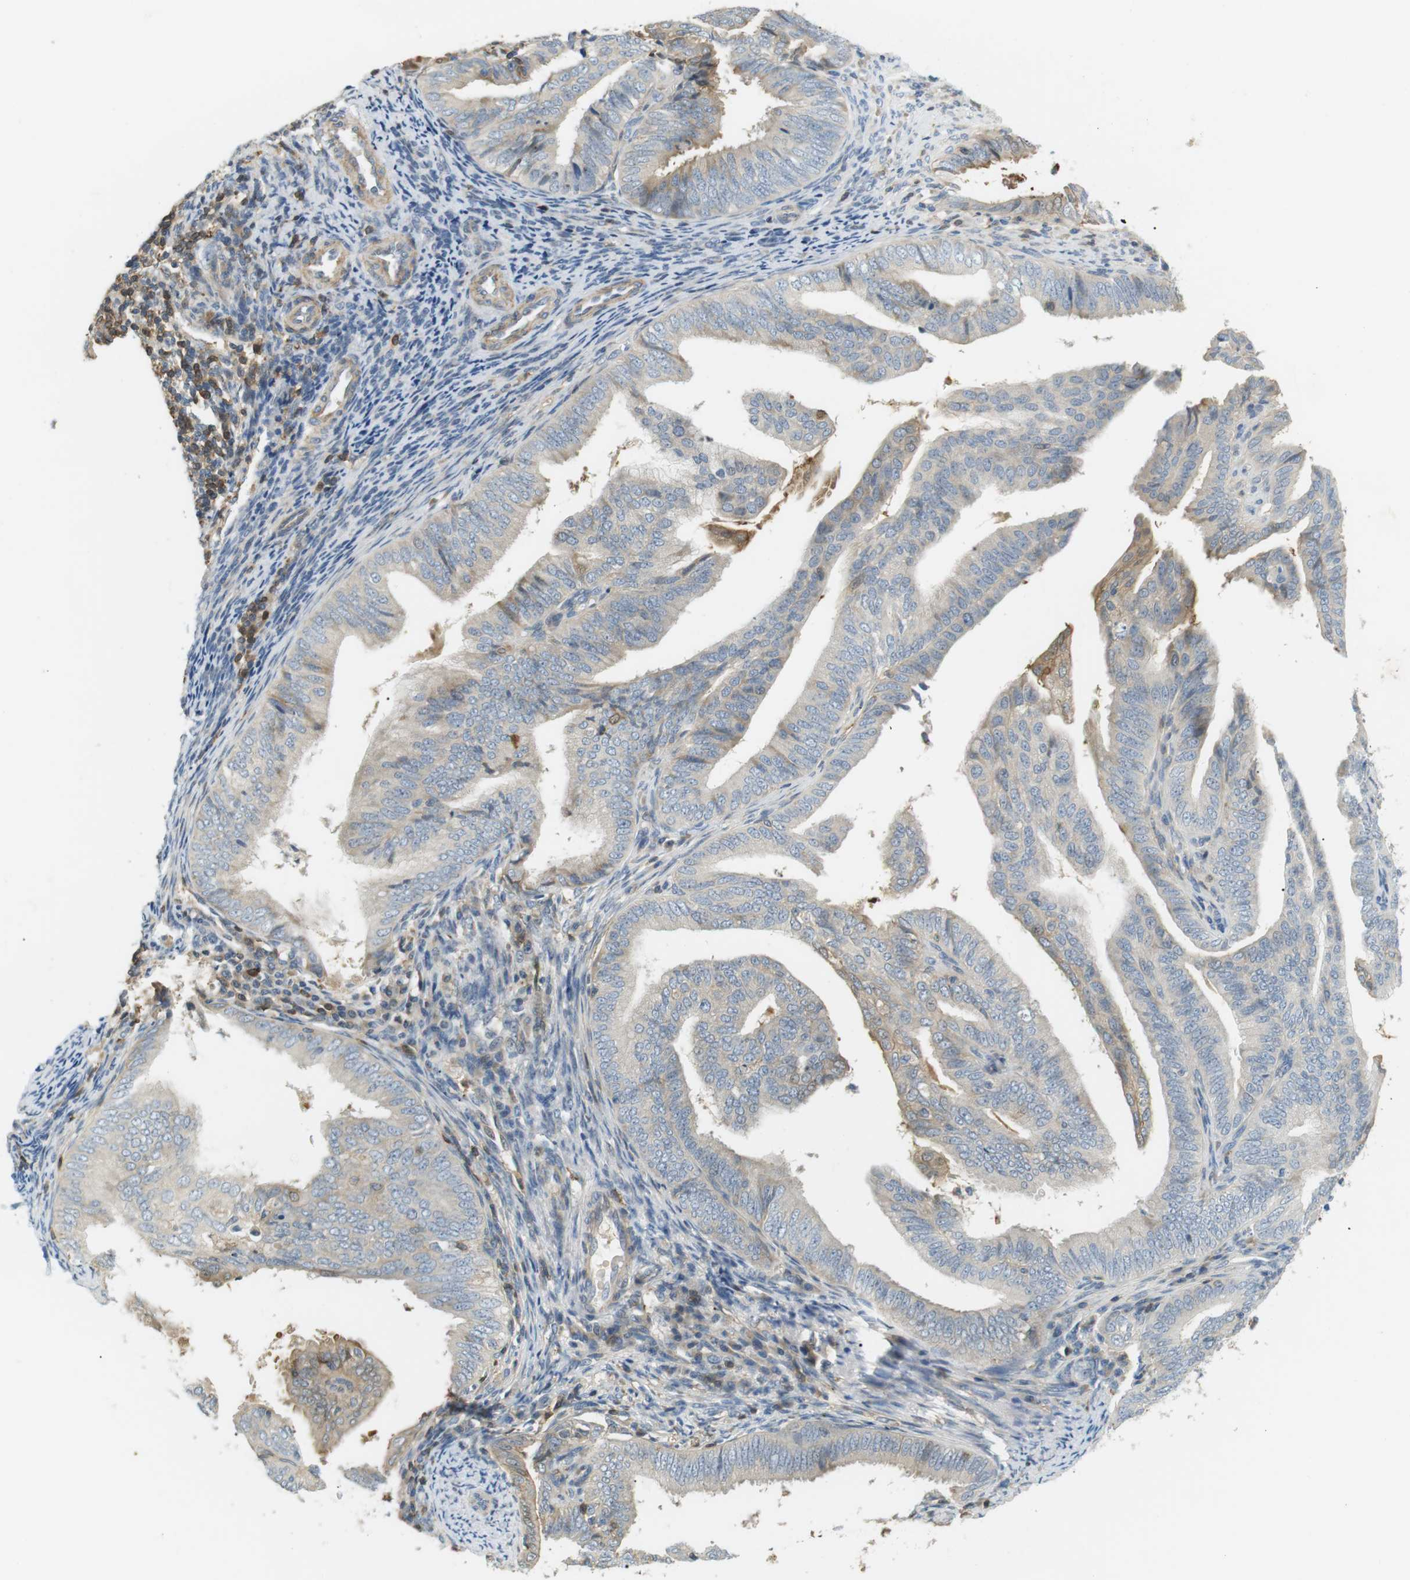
{"staining": {"intensity": "weak", "quantity": "25%-75%", "location": "cytoplasmic/membranous"}, "tissue": "endometrial cancer", "cell_type": "Tumor cells", "image_type": "cancer", "snomed": [{"axis": "morphology", "description": "Adenocarcinoma, NOS"}, {"axis": "topography", "description": "Endometrium"}], "caption": "Immunohistochemical staining of endometrial cancer reveals weak cytoplasmic/membranous protein staining in about 25%-75% of tumor cells.", "gene": "P2RY1", "patient": {"sex": "female", "age": 58}}